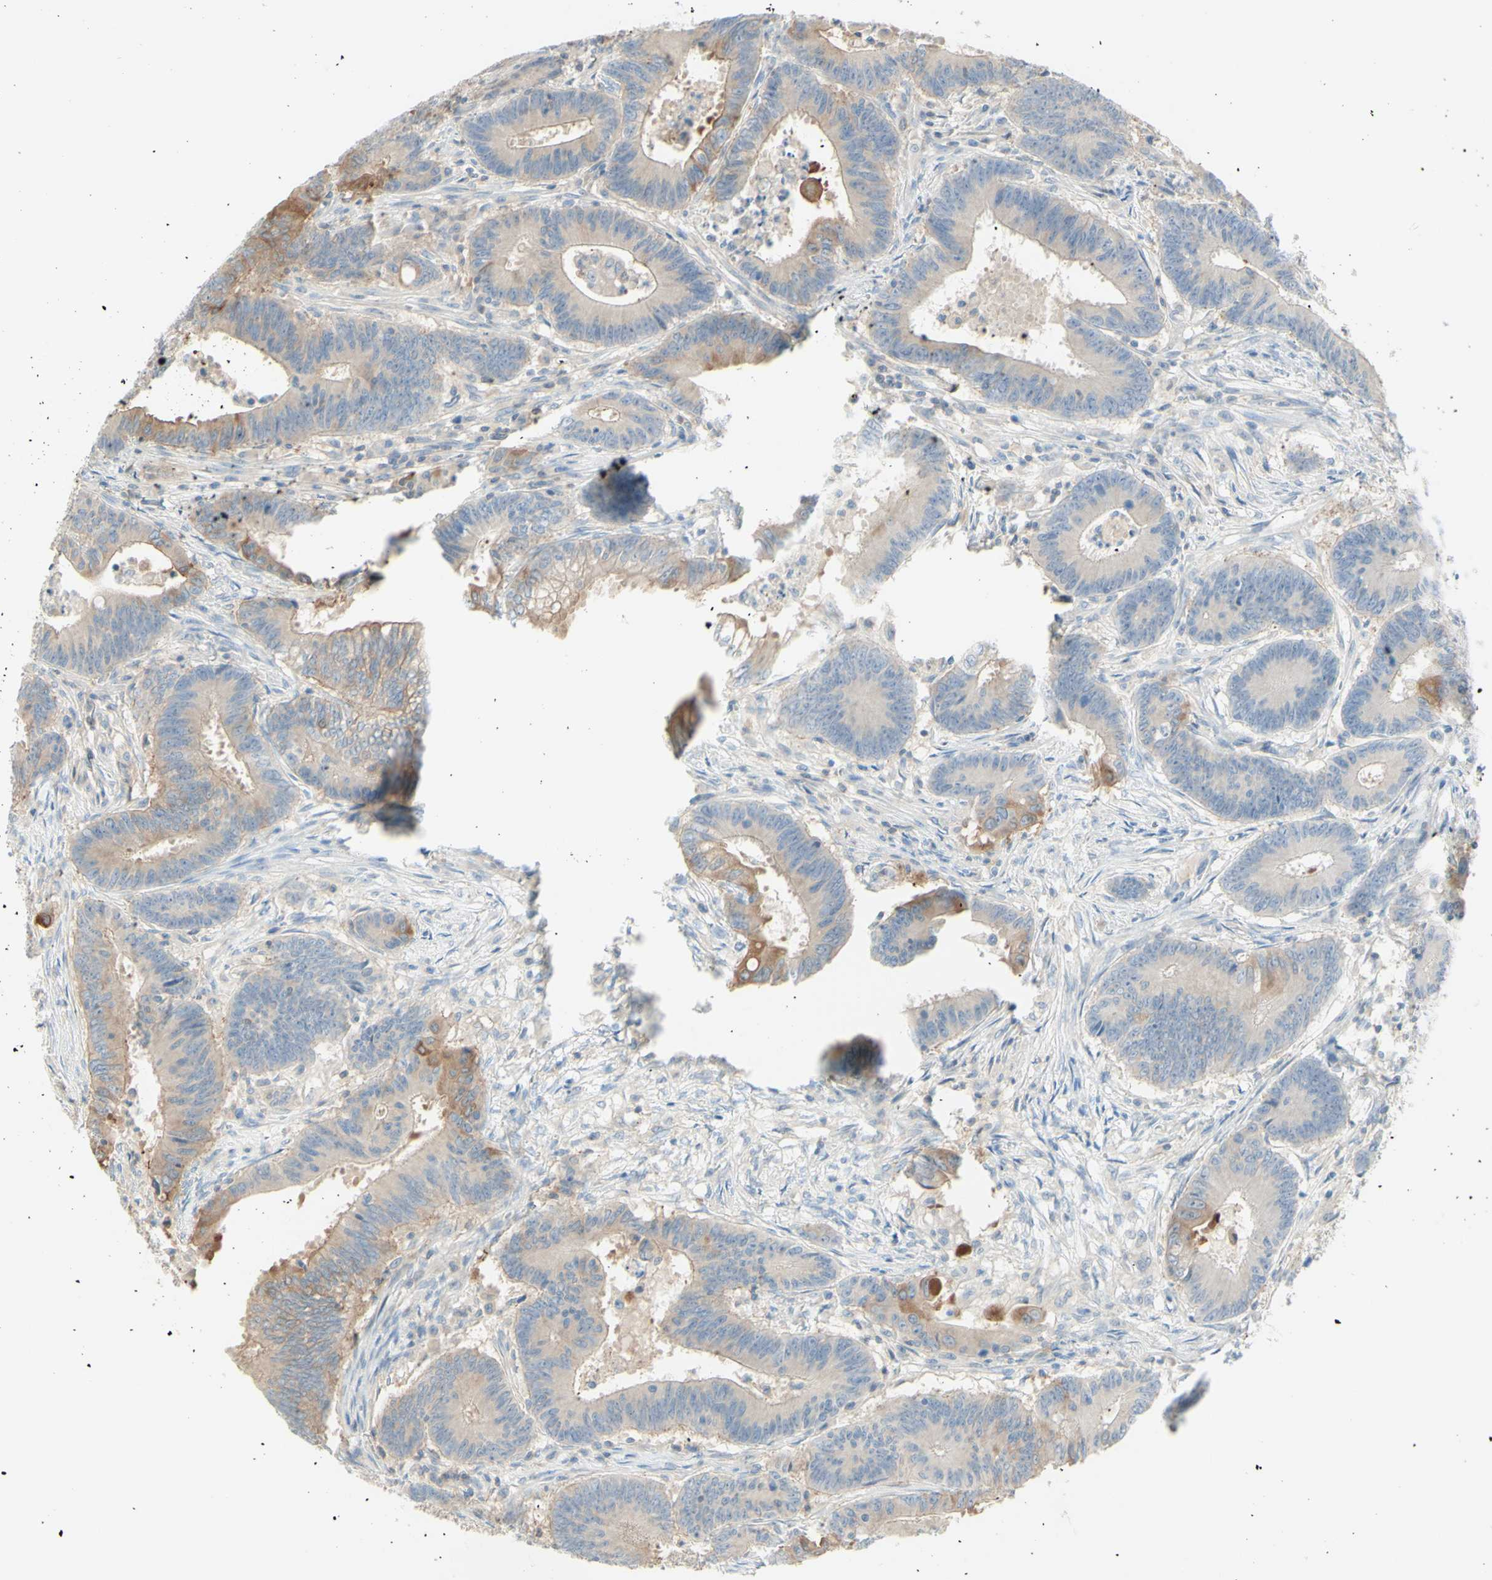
{"staining": {"intensity": "moderate", "quantity": "25%-75%", "location": "cytoplasmic/membranous"}, "tissue": "colorectal cancer", "cell_type": "Tumor cells", "image_type": "cancer", "snomed": [{"axis": "morphology", "description": "Adenocarcinoma, NOS"}, {"axis": "topography", "description": "Colon"}], "caption": "Immunohistochemical staining of colorectal adenocarcinoma demonstrates medium levels of moderate cytoplasmic/membranous protein expression in about 25%-75% of tumor cells. The staining was performed using DAB (3,3'-diaminobenzidine) to visualize the protein expression in brown, while the nuclei were stained in blue with hematoxylin (Magnification: 20x).", "gene": "MTM1", "patient": {"sex": "male", "age": 45}}